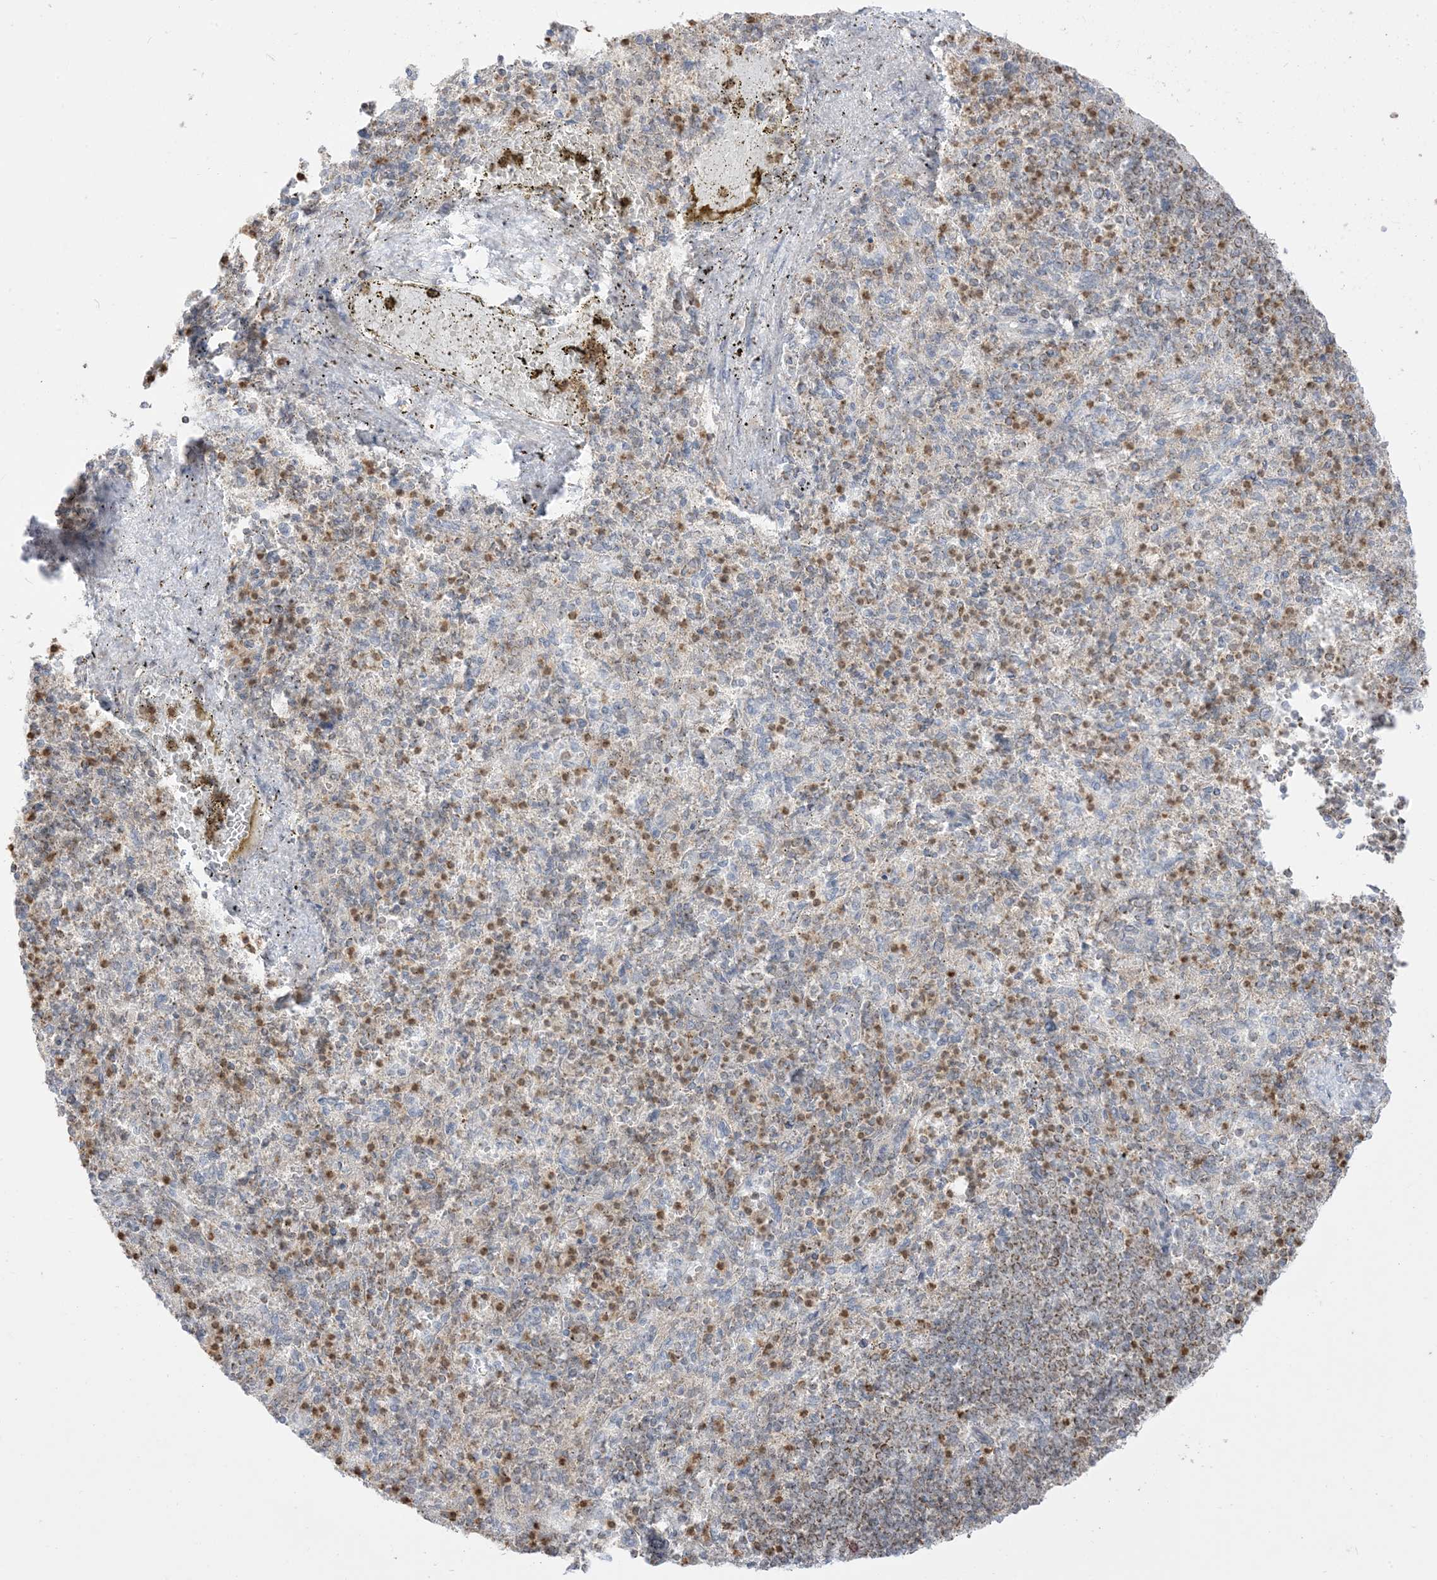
{"staining": {"intensity": "moderate", "quantity": "25%-75%", "location": "cytoplasmic/membranous,nuclear"}, "tissue": "spleen", "cell_type": "Cells in red pulp", "image_type": "normal", "snomed": [{"axis": "morphology", "description": "Normal tissue, NOS"}, {"axis": "topography", "description": "Spleen"}], "caption": "Immunohistochemical staining of benign human spleen exhibits medium levels of moderate cytoplasmic/membranous,nuclear staining in approximately 25%-75% of cells in red pulp. (DAB = brown stain, brightfield microscopy at high magnification).", "gene": "KANSL3", "patient": {"sex": "female", "age": 74}}